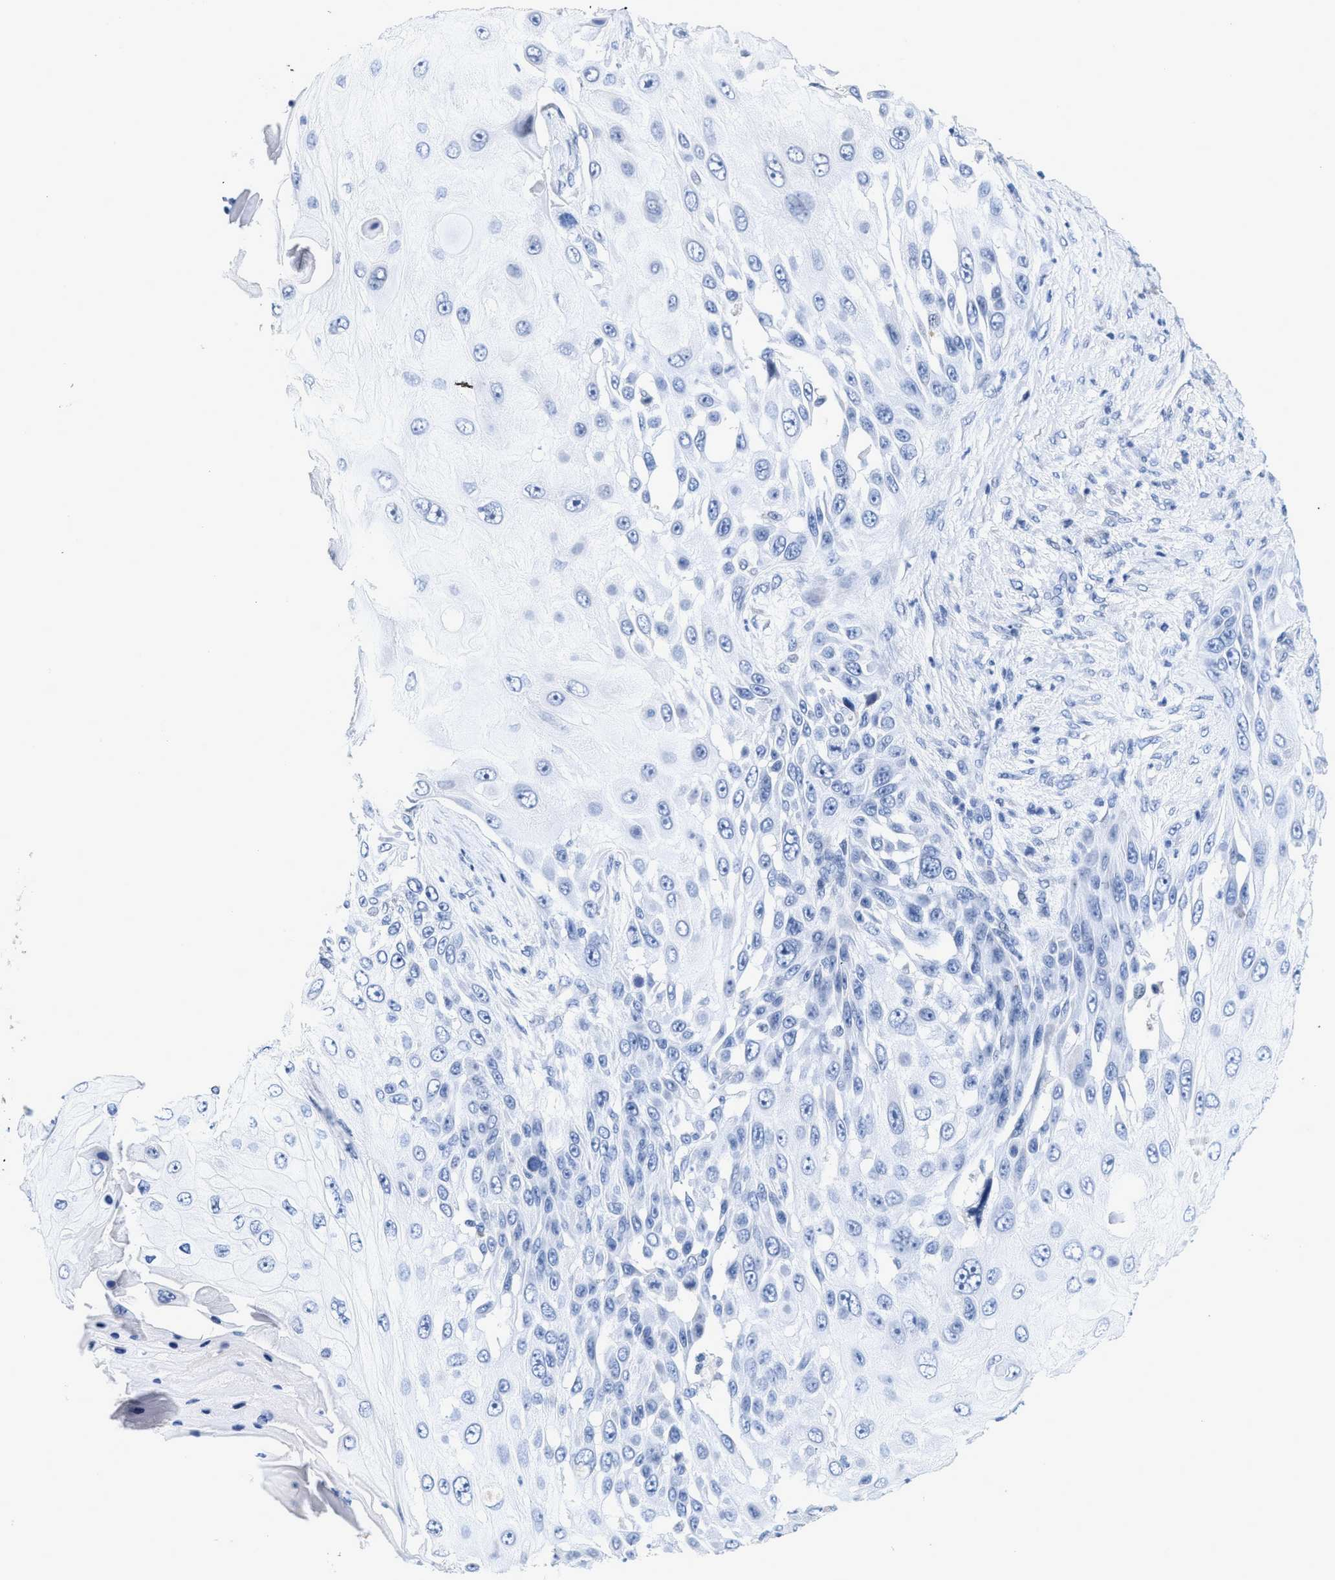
{"staining": {"intensity": "negative", "quantity": "none", "location": "none"}, "tissue": "skin cancer", "cell_type": "Tumor cells", "image_type": "cancer", "snomed": [{"axis": "morphology", "description": "Squamous cell carcinoma, NOS"}, {"axis": "topography", "description": "Skin"}], "caption": "This is a photomicrograph of immunohistochemistry staining of squamous cell carcinoma (skin), which shows no staining in tumor cells.", "gene": "CRYM", "patient": {"sex": "female", "age": 44}}